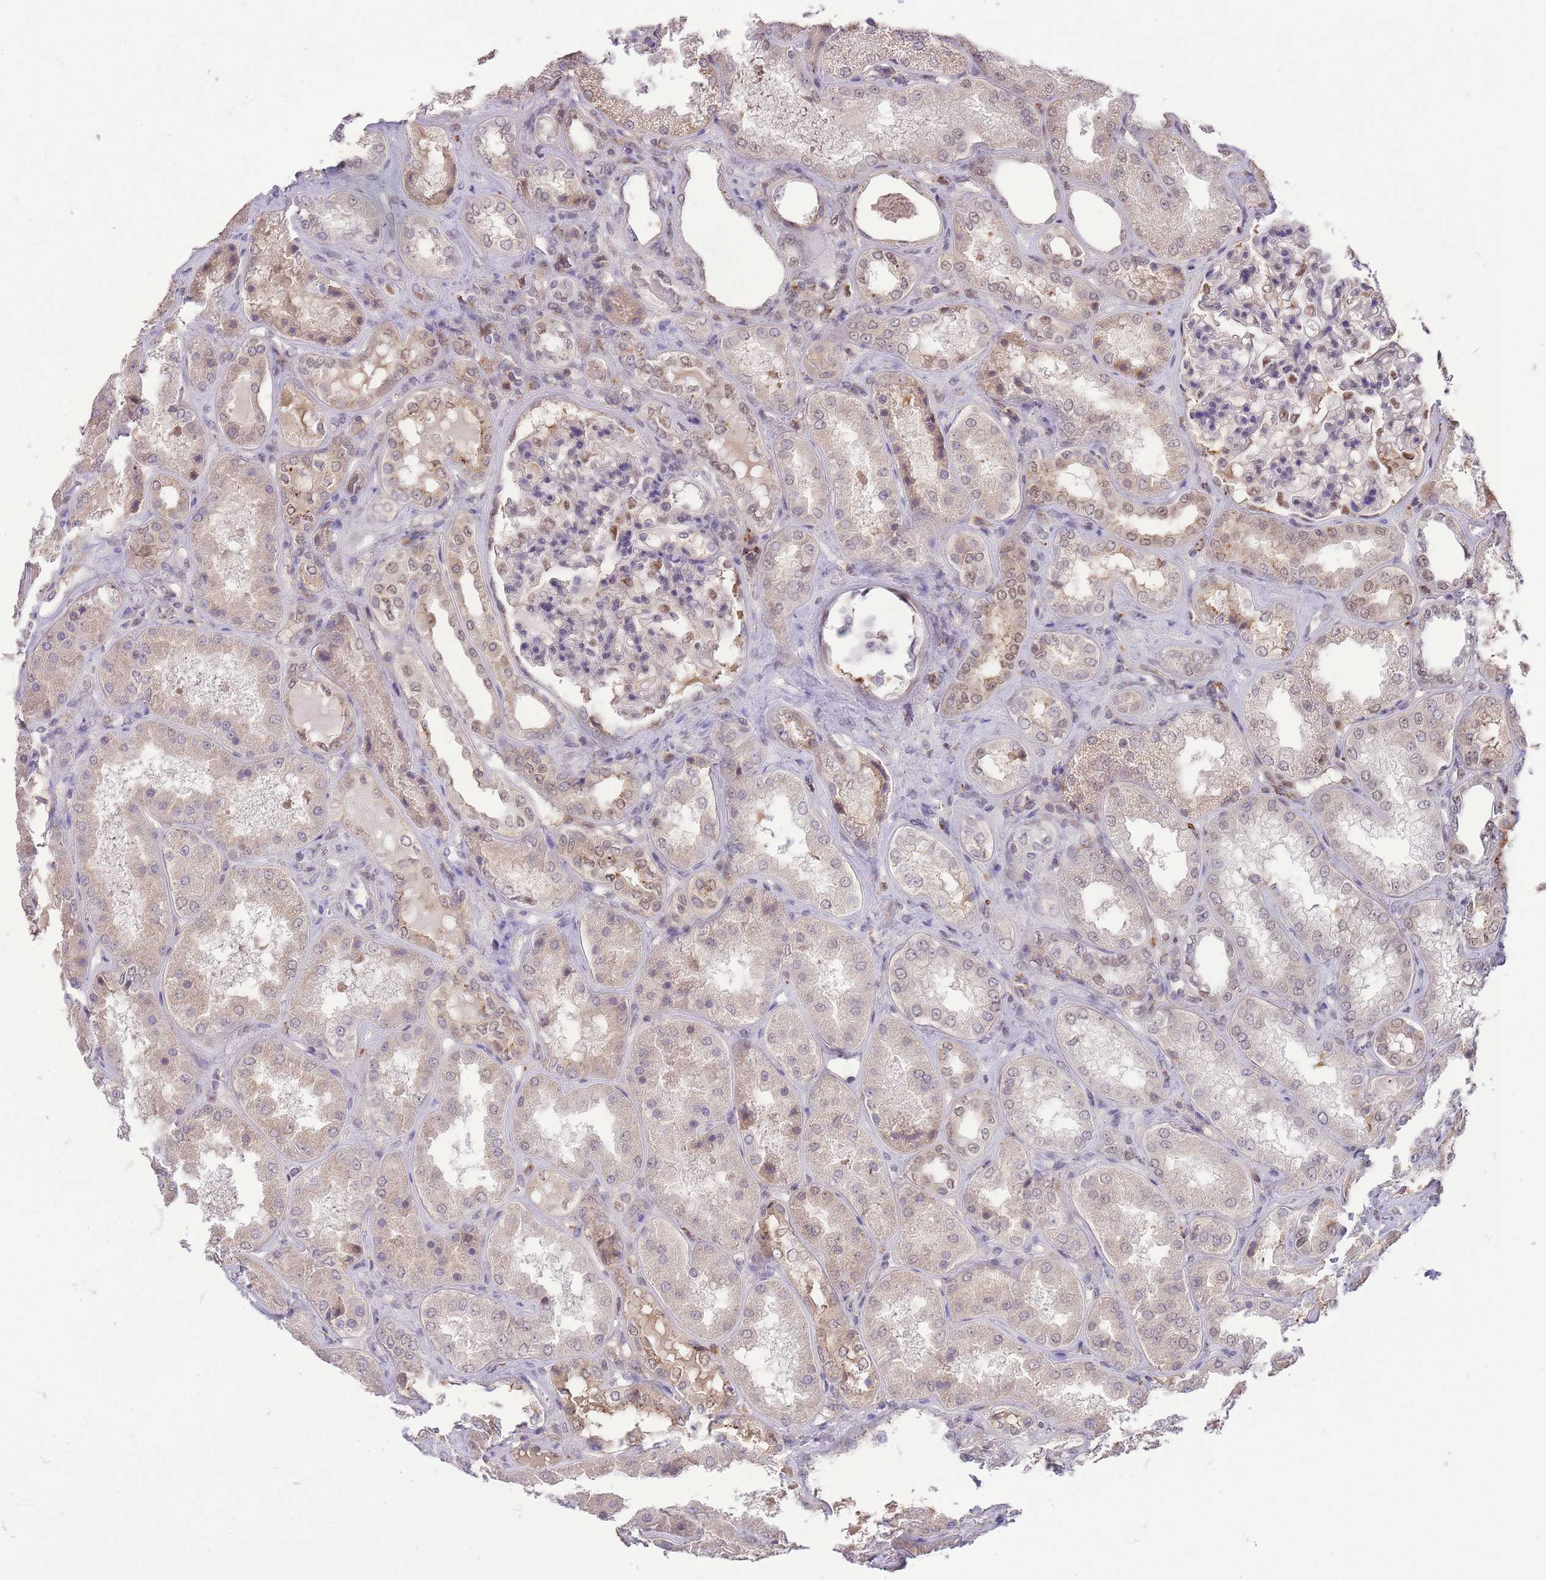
{"staining": {"intensity": "moderate", "quantity": "25%-75%", "location": "nuclear"}, "tissue": "kidney", "cell_type": "Cells in glomeruli", "image_type": "normal", "snomed": [{"axis": "morphology", "description": "Normal tissue, NOS"}, {"axis": "topography", "description": "Kidney"}], "caption": "A high-resolution histopathology image shows immunohistochemistry (IHC) staining of normal kidney, which exhibits moderate nuclear expression in approximately 25%-75% of cells in glomeruli. The protein of interest is stained brown, and the nuclei are stained in blue (DAB IHC with brightfield microscopy, high magnification).", "gene": "UBXN7", "patient": {"sex": "female", "age": 56}}